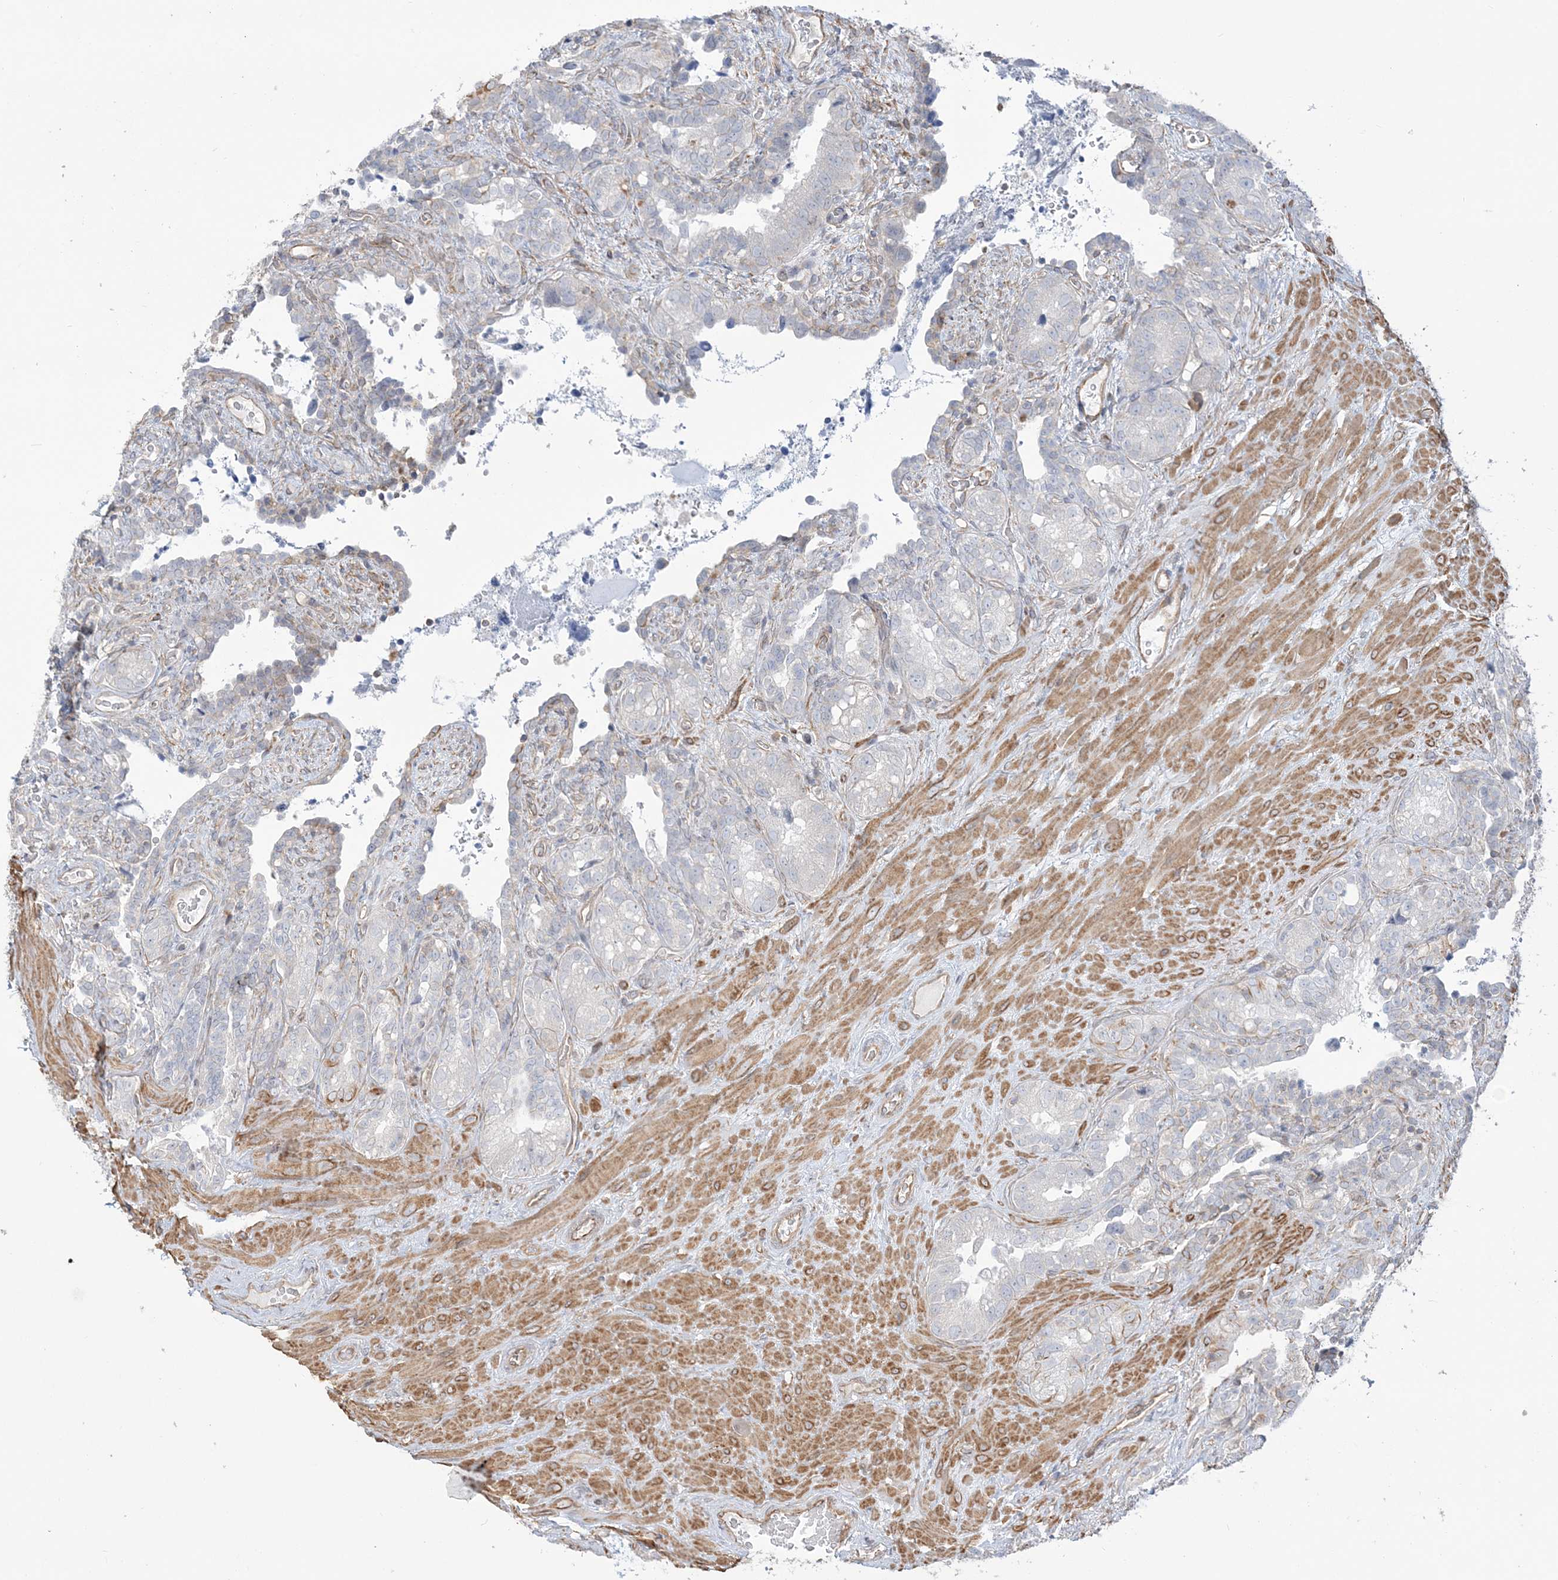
{"staining": {"intensity": "negative", "quantity": "none", "location": "none"}, "tissue": "seminal vesicle", "cell_type": "Glandular cells", "image_type": "normal", "snomed": [{"axis": "morphology", "description": "Normal tissue, NOS"}, {"axis": "topography", "description": "Seminal veicle"}, {"axis": "topography", "description": "Peripheral nerve tissue"}], "caption": "This is an IHC histopathology image of benign human seminal vesicle. There is no positivity in glandular cells.", "gene": "ZNF821", "patient": {"sex": "male", "age": 67}}